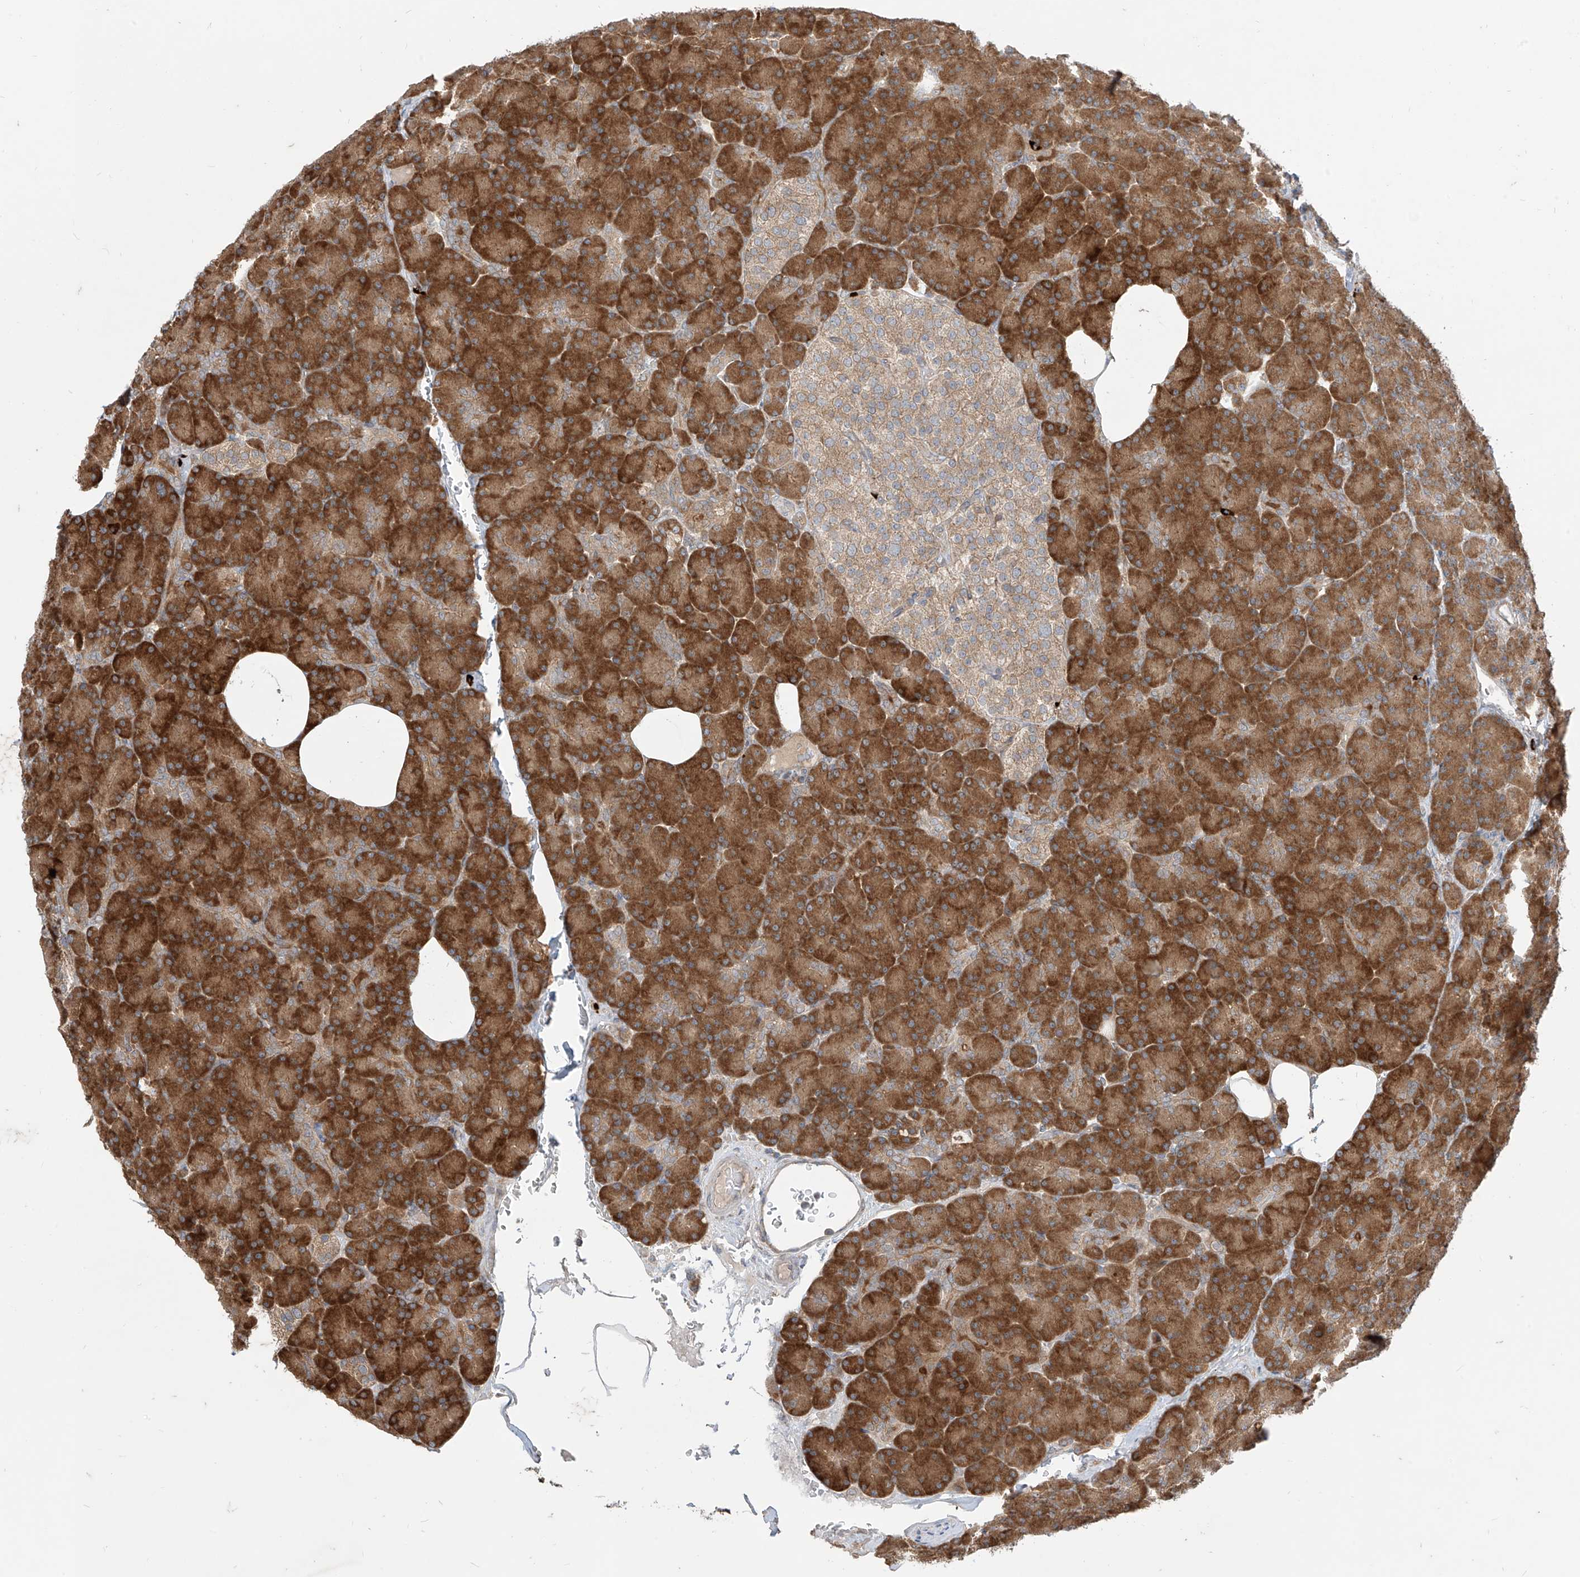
{"staining": {"intensity": "strong", "quantity": ">75%", "location": "cytoplasmic/membranous"}, "tissue": "pancreas", "cell_type": "Exocrine glandular cells", "image_type": "normal", "snomed": [{"axis": "morphology", "description": "Normal tissue, NOS"}, {"axis": "topography", "description": "Pancreas"}], "caption": "Exocrine glandular cells reveal strong cytoplasmic/membranous positivity in approximately >75% of cells in normal pancreas. Nuclei are stained in blue.", "gene": "MTUS2", "patient": {"sex": "female", "age": 43}}